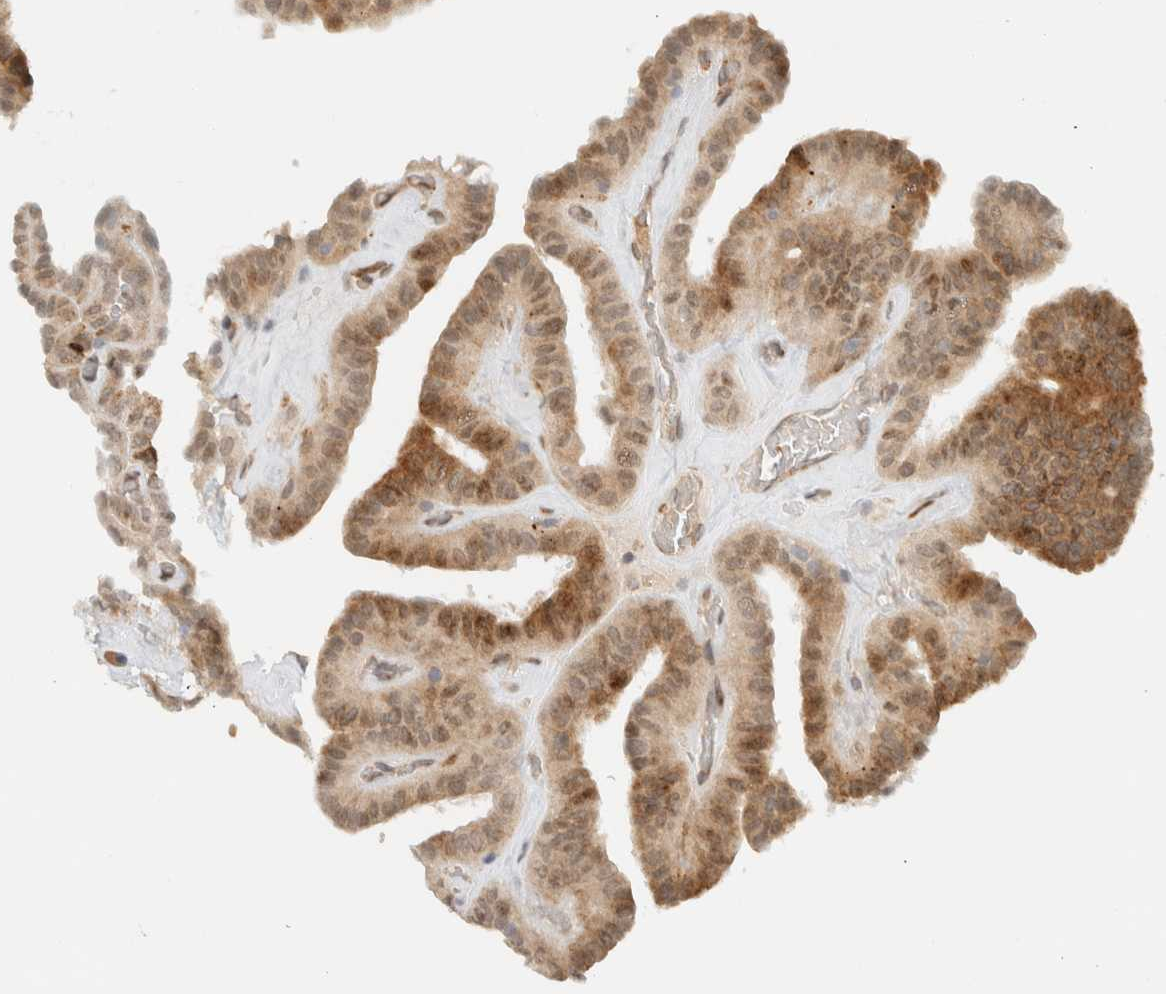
{"staining": {"intensity": "moderate", "quantity": "25%-75%", "location": "cytoplasmic/membranous"}, "tissue": "thyroid cancer", "cell_type": "Tumor cells", "image_type": "cancer", "snomed": [{"axis": "morphology", "description": "Papillary adenocarcinoma, NOS"}, {"axis": "topography", "description": "Thyroid gland"}], "caption": "The micrograph displays a brown stain indicating the presence of a protein in the cytoplasmic/membranous of tumor cells in papillary adenocarcinoma (thyroid). (Stains: DAB in brown, nuclei in blue, Microscopy: brightfield microscopy at high magnification).", "gene": "ITPRID1", "patient": {"sex": "male", "age": 77}}